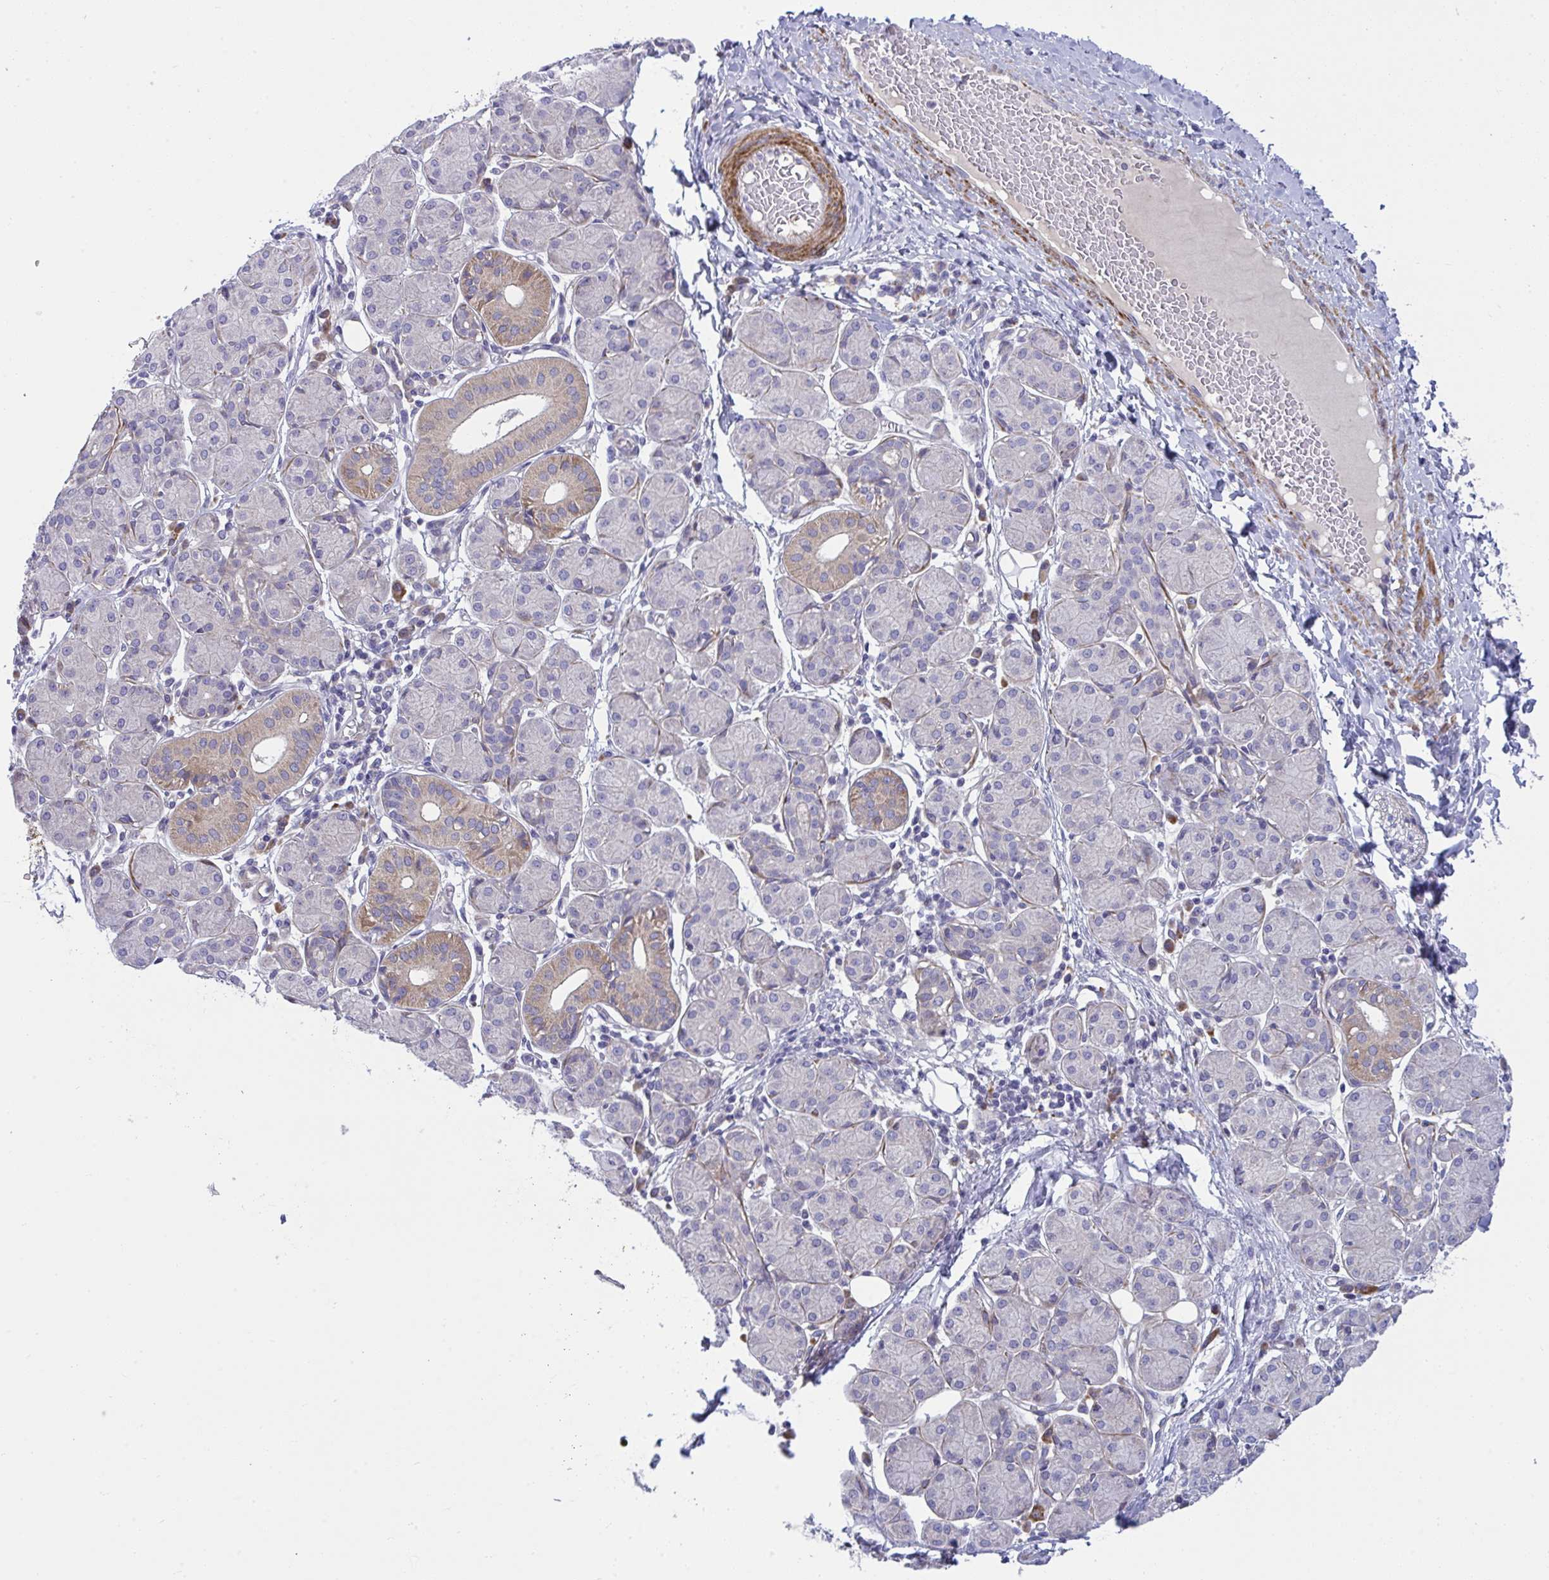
{"staining": {"intensity": "moderate", "quantity": "<25%", "location": "cytoplasmic/membranous"}, "tissue": "salivary gland", "cell_type": "Glandular cells", "image_type": "normal", "snomed": [{"axis": "morphology", "description": "Normal tissue, NOS"}, {"axis": "morphology", "description": "Inflammation, NOS"}, {"axis": "topography", "description": "Lymph node"}, {"axis": "topography", "description": "Salivary gland"}], "caption": "A histopathology image of salivary gland stained for a protein exhibits moderate cytoplasmic/membranous brown staining in glandular cells.", "gene": "PIGZ", "patient": {"sex": "male", "age": 3}}